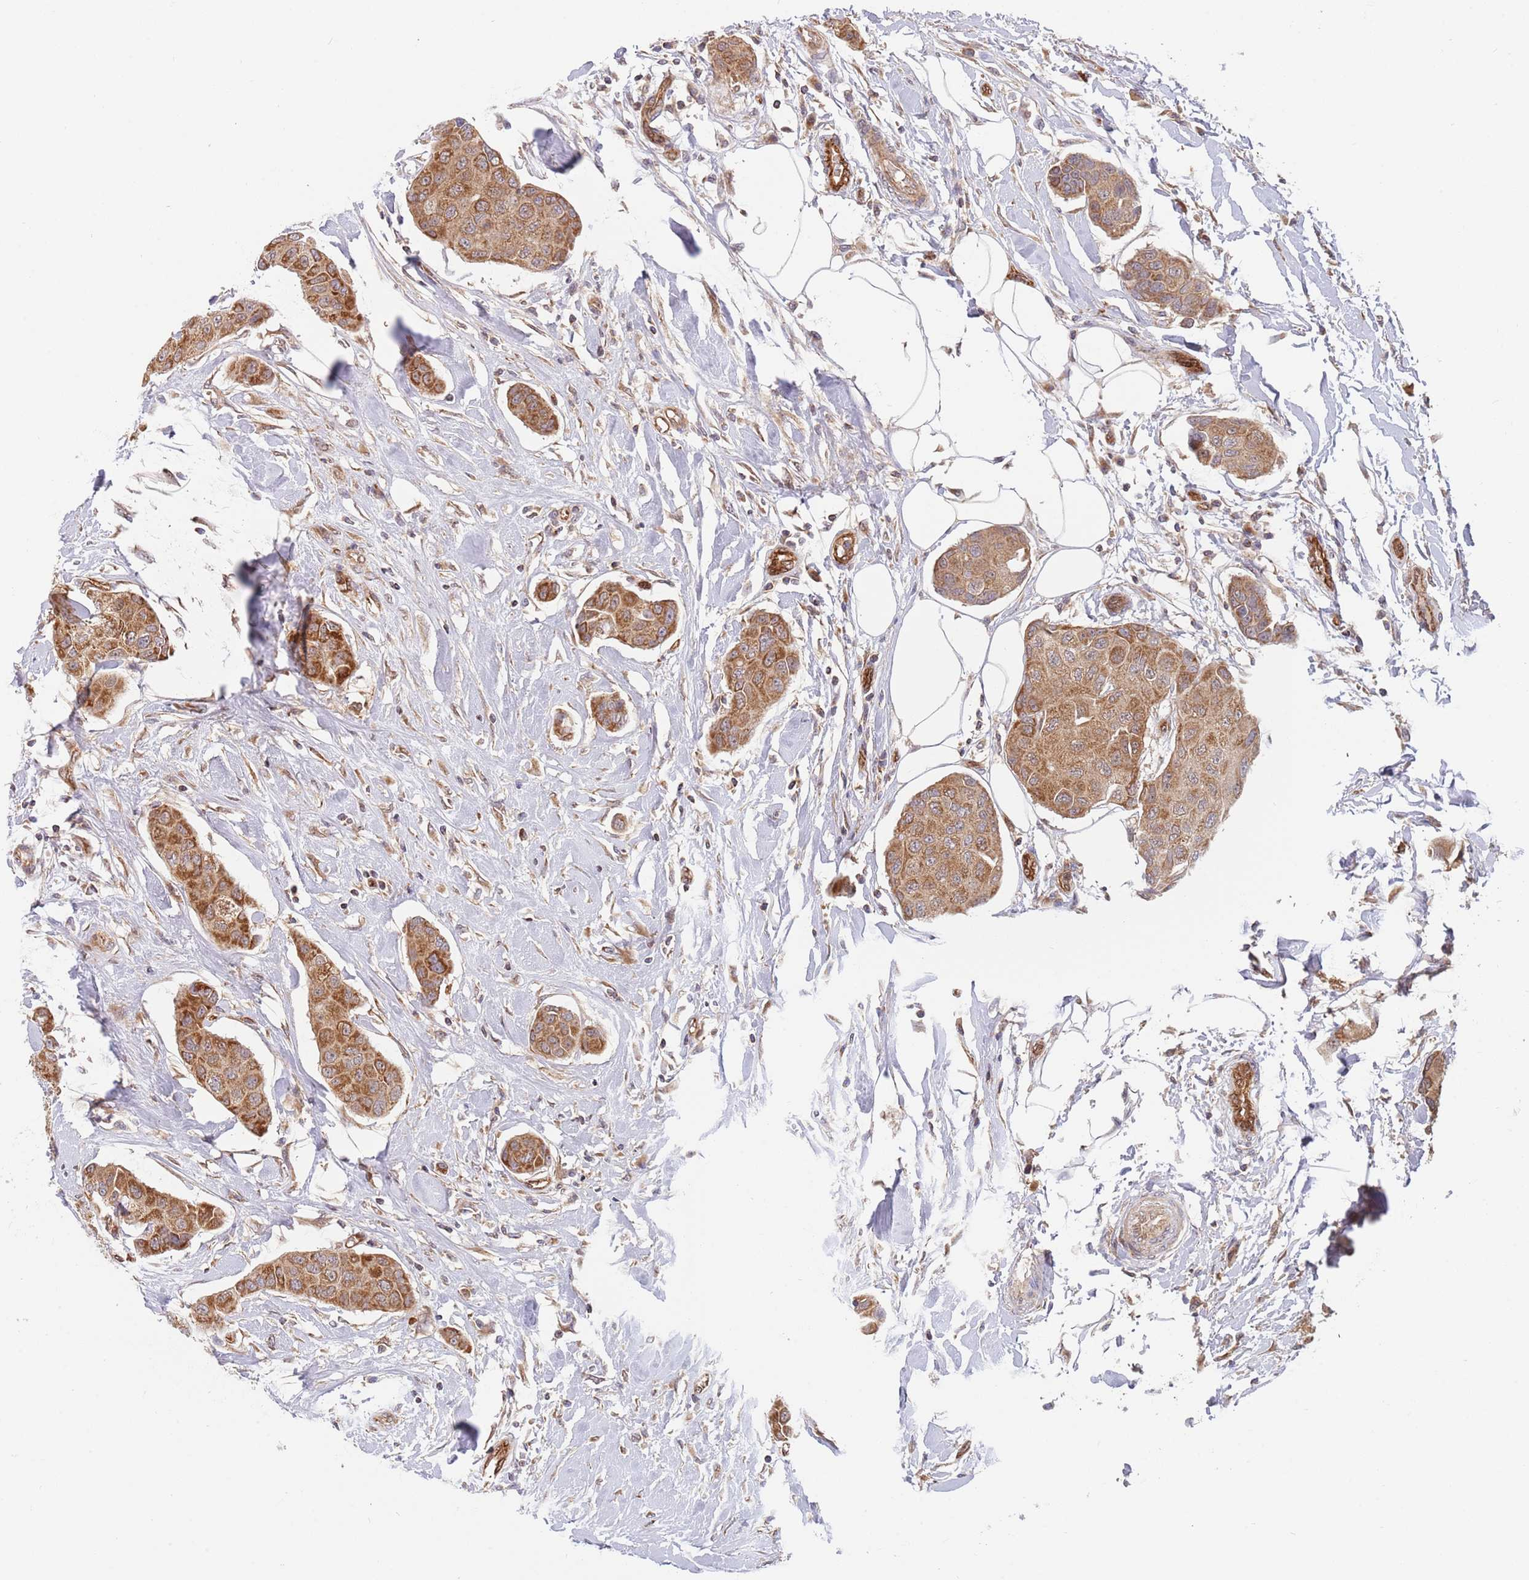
{"staining": {"intensity": "moderate", "quantity": ">75%", "location": "cytoplasmic/membranous"}, "tissue": "breast cancer", "cell_type": "Tumor cells", "image_type": "cancer", "snomed": [{"axis": "morphology", "description": "Duct carcinoma"}, {"axis": "topography", "description": "Breast"}, {"axis": "topography", "description": "Lymph node"}], "caption": "Moderate cytoplasmic/membranous protein staining is present in approximately >75% of tumor cells in invasive ductal carcinoma (breast). (DAB IHC, brown staining for protein, blue staining for nuclei).", "gene": "GUK1", "patient": {"sex": "female", "age": 80}}